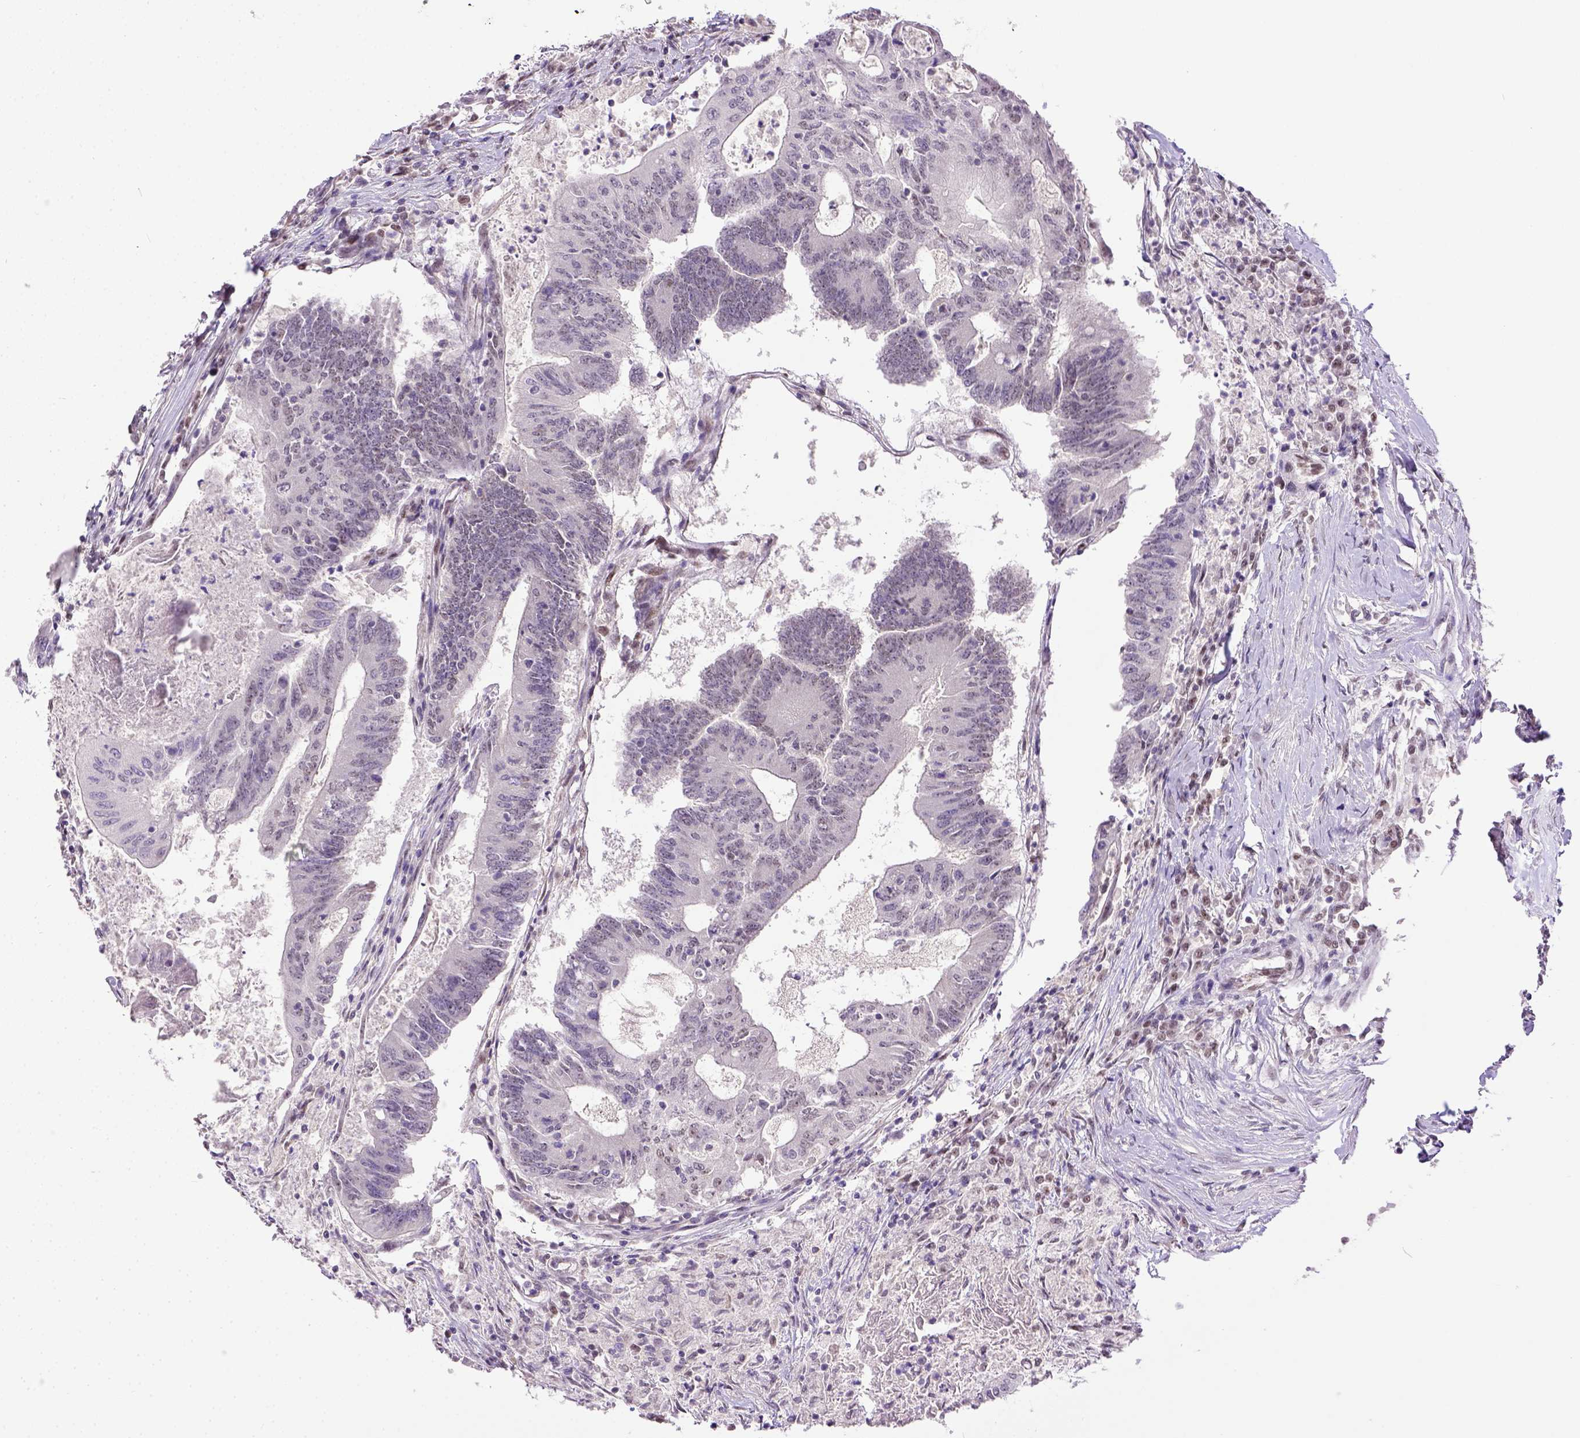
{"staining": {"intensity": "negative", "quantity": "none", "location": "none"}, "tissue": "colorectal cancer", "cell_type": "Tumor cells", "image_type": "cancer", "snomed": [{"axis": "morphology", "description": "Adenocarcinoma, NOS"}, {"axis": "topography", "description": "Colon"}], "caption": "Immunohistochemistry (IHC) of human colorectal cancer (adenocarcinoma) displays no expression in tumor cells.", "gene": "ERCC1", "patient": {"sex": "female", "age": 70}}